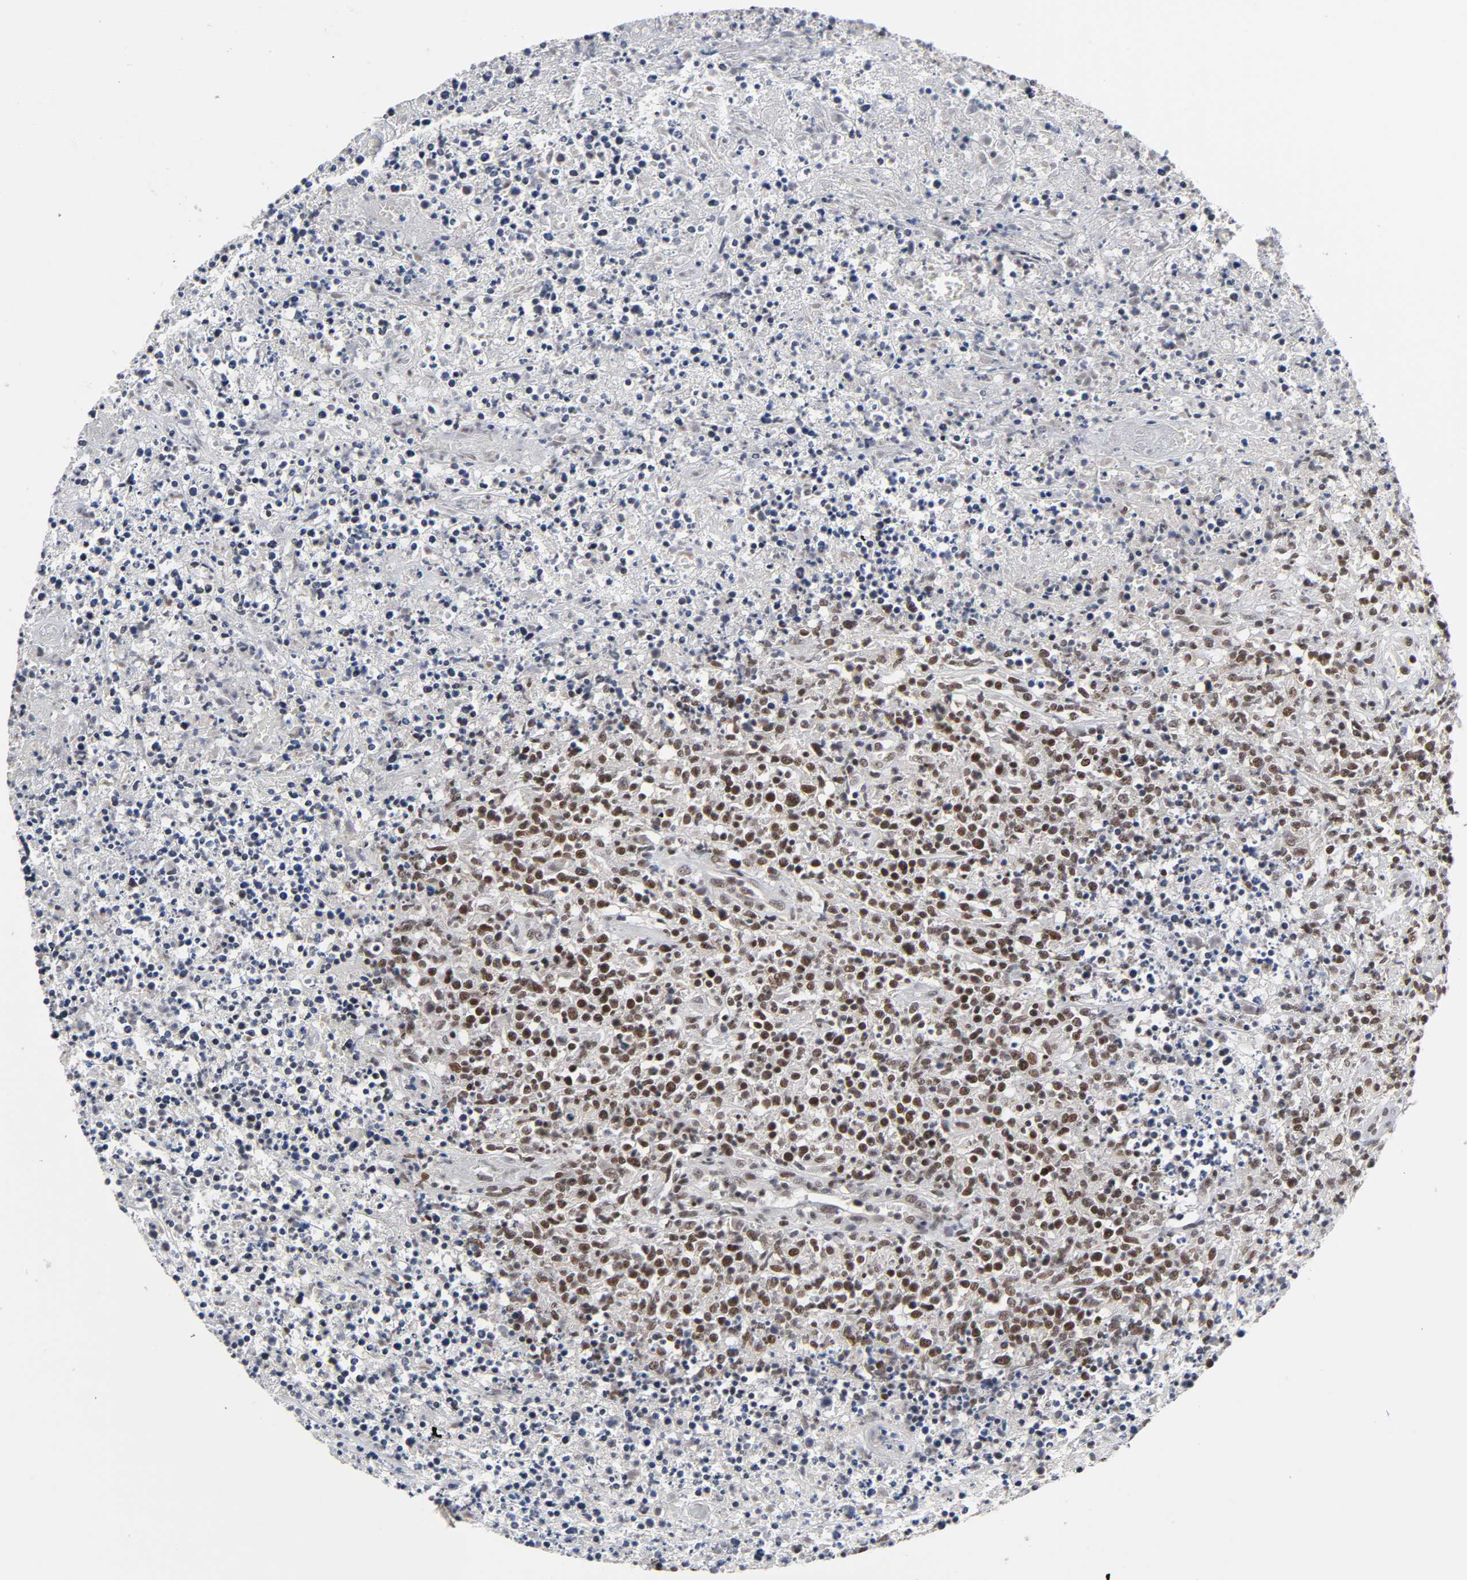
{"staining": {"intensity": "moderate", "quantity": ">75%", "location": "nuclear"}, "tissue": "lymphoma", "cell_type": "Tumor cells", "image_type": "cancer", "snomed": [{"axis": "morphology", "description": "Malignant lymphoma, non-Hodgkin's type, High grade"}, {"axis": "topography", "description": "Lymph node"}], "caption": "The micrograph reveals a brown stain indicating the presence of a protein in the nuclear of tumor cells in lymphoma. Immunohistochemistry stains the protein in brown and the nuclei are stained blue.", "gene": "TRIM33", "patient": {"sex": "female", "age": 84}}